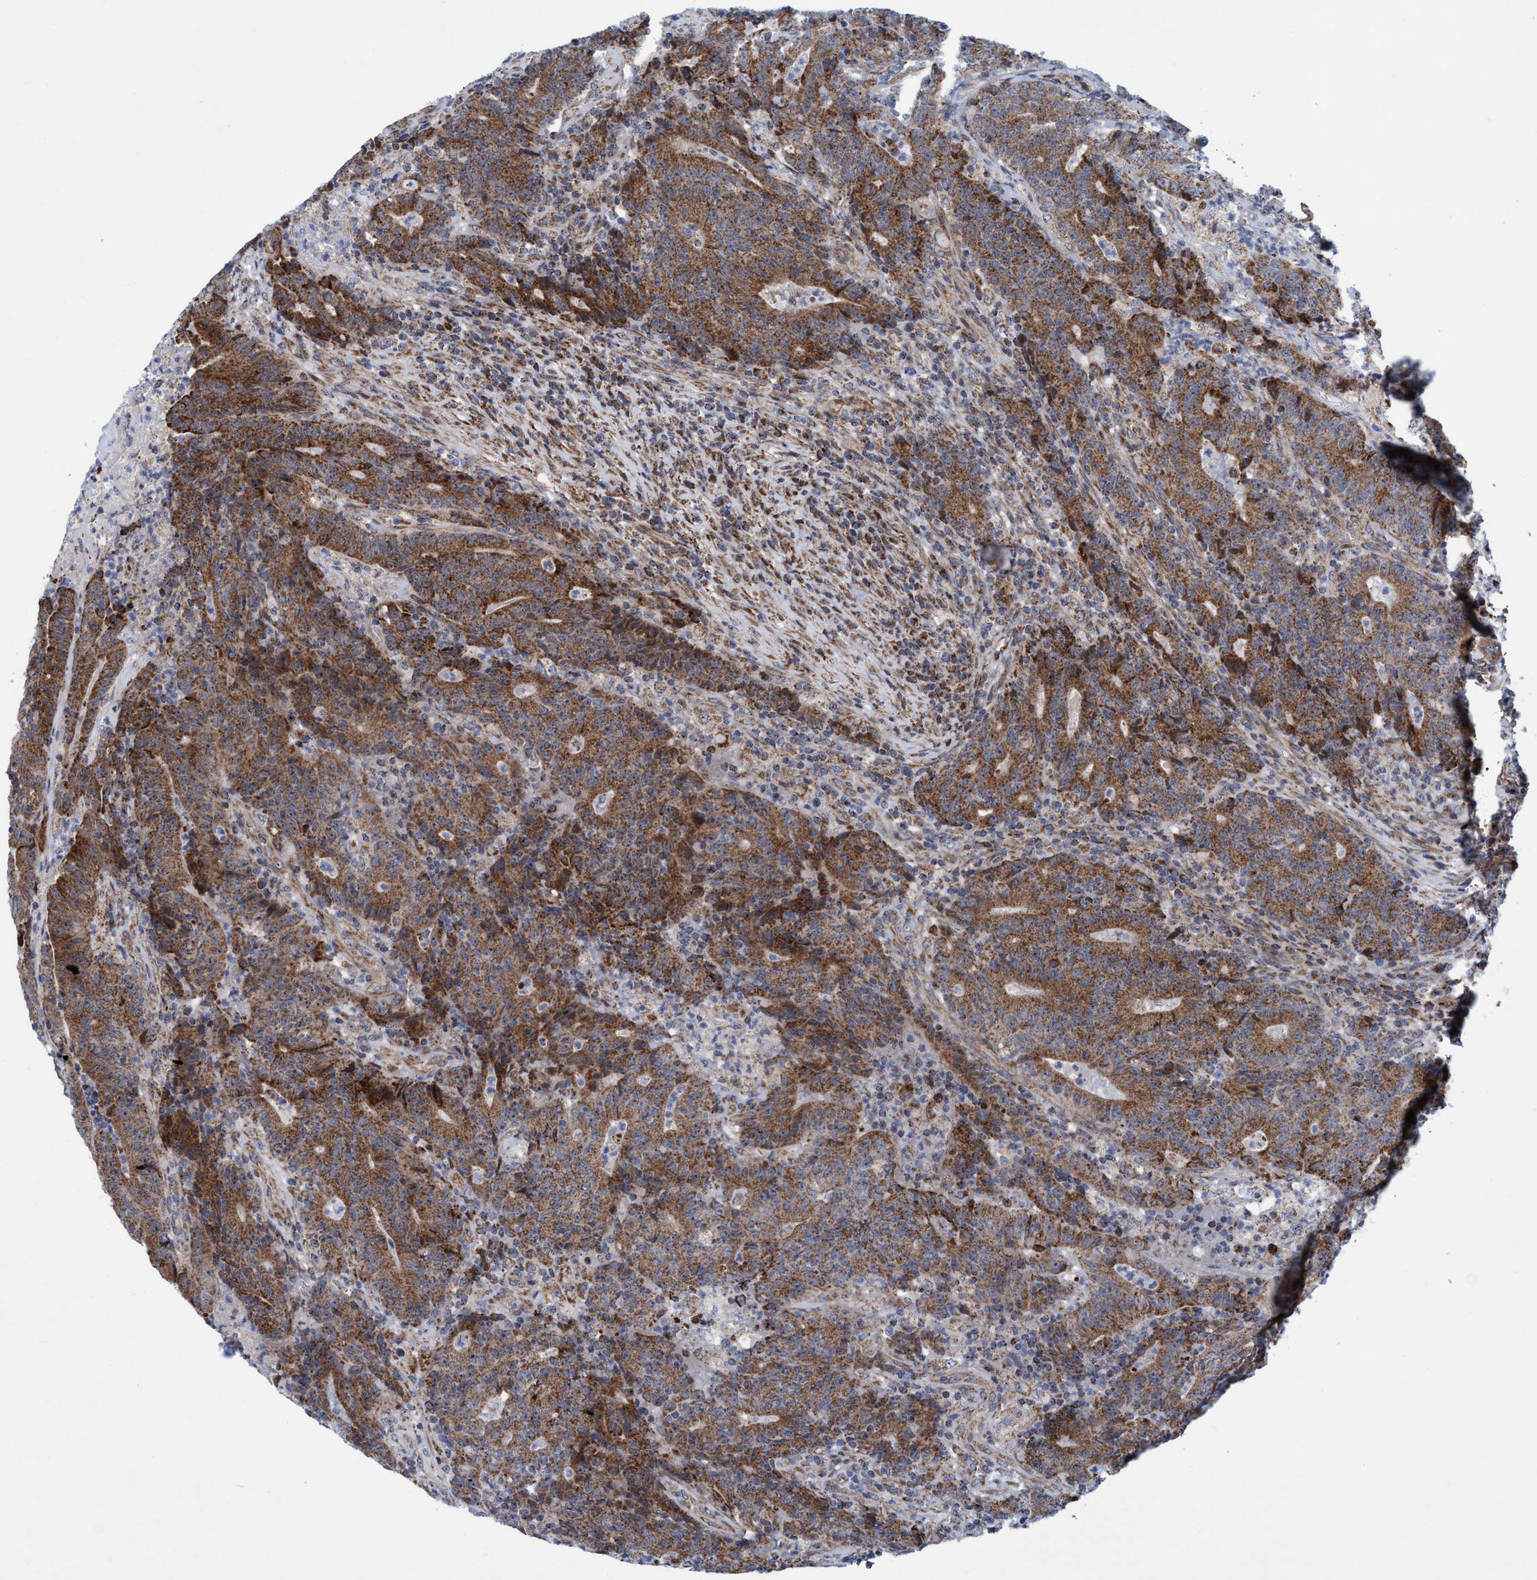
{"staining": {"intensity": "moderate", "quantity": ">75%", "location": "cytoplasmic/membranous"}, "tissue": "colorectal cancer", "cell_type": "Tumor cells", "image_type": "cancer", "snomed": [{"axis": "morphology", "description": "Normal tissue, NOS"}, {"axis": "morphology", "description": "Adenocarcinoma, NOS"}, {"axis": "topography", "description": "Colon"}], "caption": "High-power microscopy captured an IHC micrograph of adenocarcinoma (colorectal), revealing moderate cytoplasmic/membranous expression in approximately >75% of tumor cells. (Brightfield microscopy of DAB IHC at high magnification).", "gene": "POLR1F", "patient": {"sex": "female", "age": 75}}